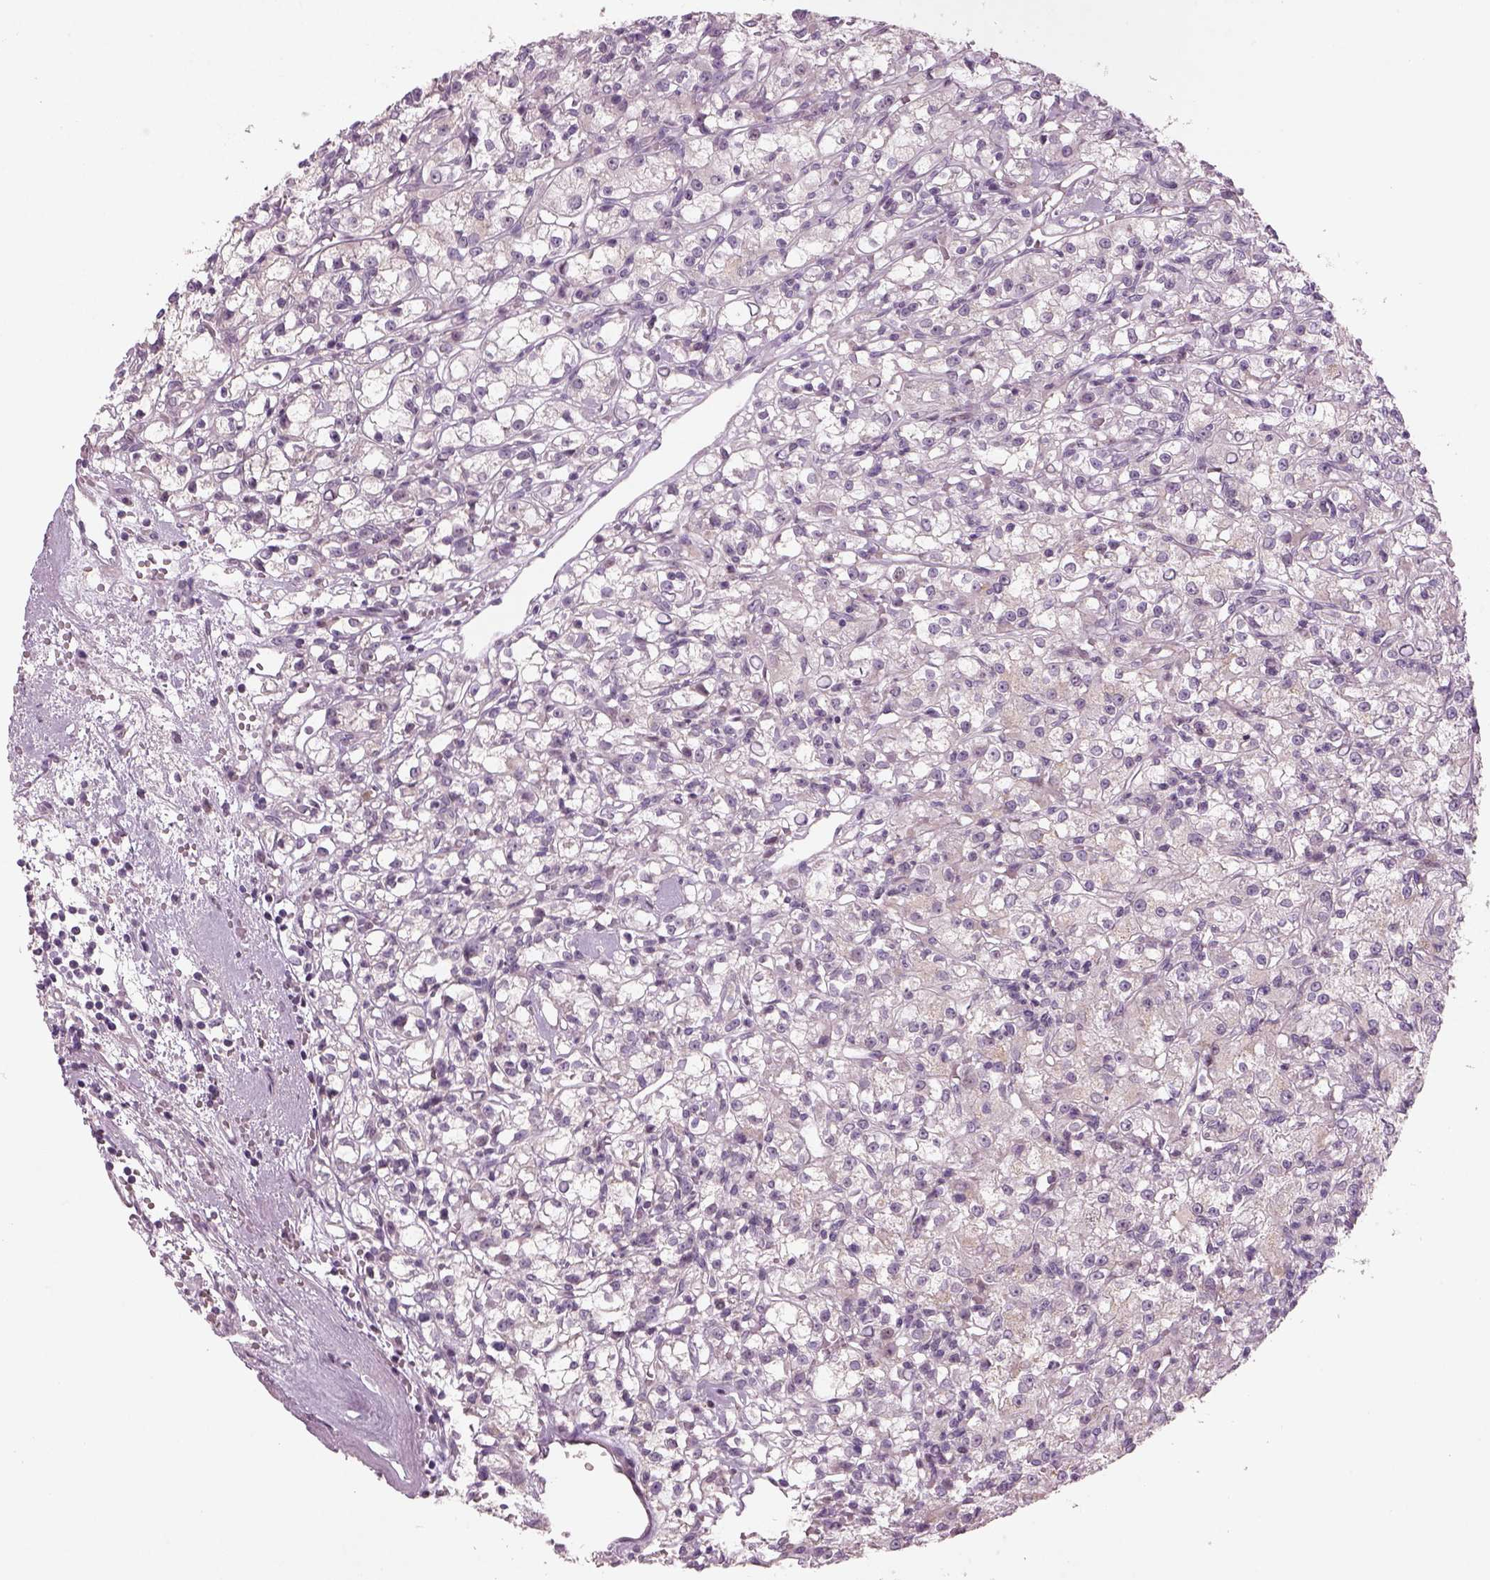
{"staining": {"intensity": "negative", "quantity": "none", "location": "none"}, "tissue": "renal cancer", "cell_type": "Tumor cells", "image_type": "cancer", "snomed": [{"axis": "morphology", "description": "Adenocarcinoma, NOS"}, {"axis": "topography", "description": "Kidney"}], "caption": "Tumor cells are negative for protein expression in human renal cancer.", "gene": "PENK", "patient": {"sex": "female", "age": 59}}